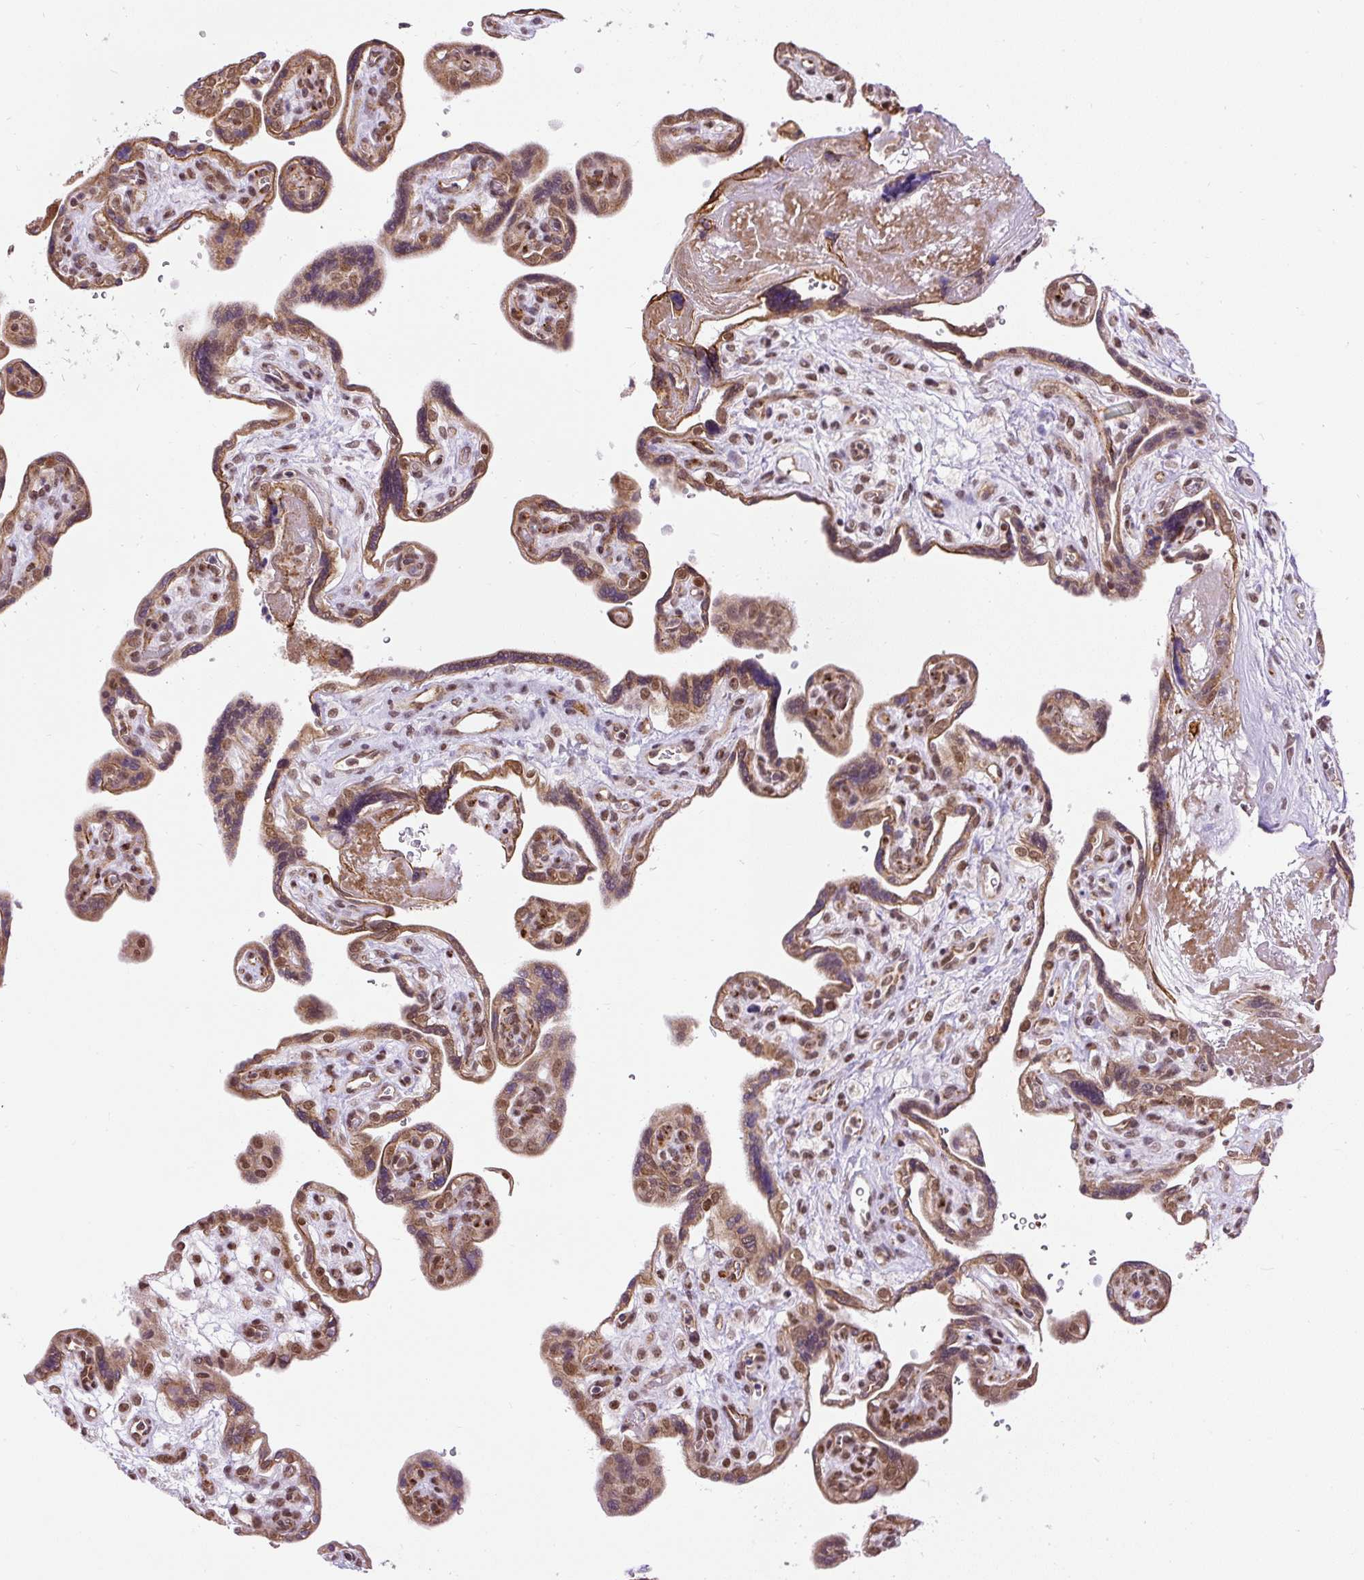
{"staining": {"intensity": "strong", "quantity": ">75%", "location": "cytoplasmic/membranous,nuclear"}, "tissue": "placenta", "cell_type": "Trophoblastic cells", "image_type": "normal", "snomed": [{"axis": "morphology", "description": "Normal tissue, NOS"}, {"axis": "topography", "description": "Placenta"}], "caption": "This is an image of immunohistochemistry staining of normal placenta, which shows strong expression in the cytoplasmic/membranous,nuclear of trophoblastic cells.", "gene": "ZNF672", "patient": {"sex": "female", "age": 39}}